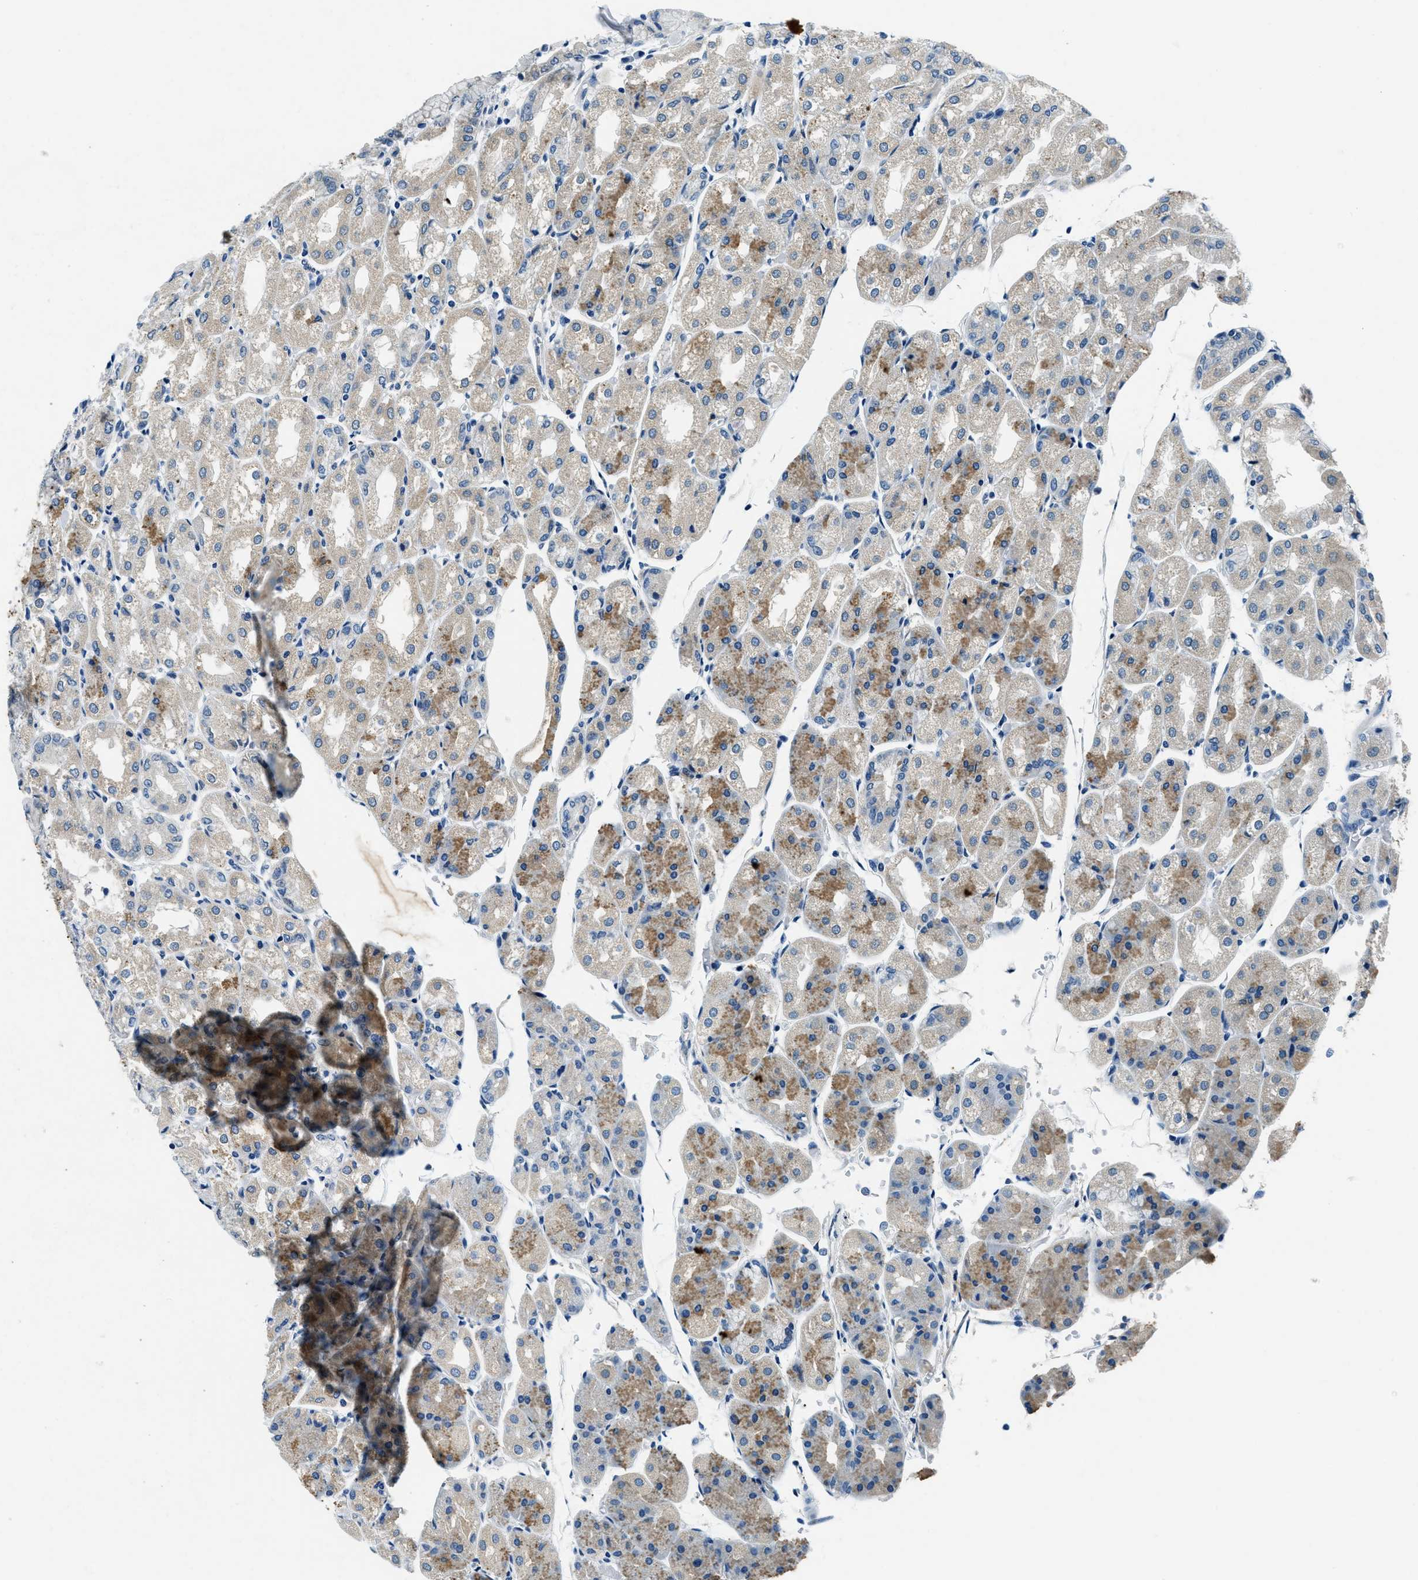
{"staining": {"intensity": "moderate", "quantity": "25%-75%", "location": "cytoplasmic/membranous"}, "tissue": "stomach", "cell_type": "Glandular cells", "image_type": "normal", "snomed": [{"axis": "morphology", "description": "Normal tissue, NOS"}, {"axis": "topography", "description": "Stomach, upper"}], "caption": "Stomach stained with immunohistochemistry reveals moderate cytoplasmic/membranous staining in approximately 25%-75% of glandular cells.", "gene": "UBAC2", "patient": {"sex": "male", "age": 72}}